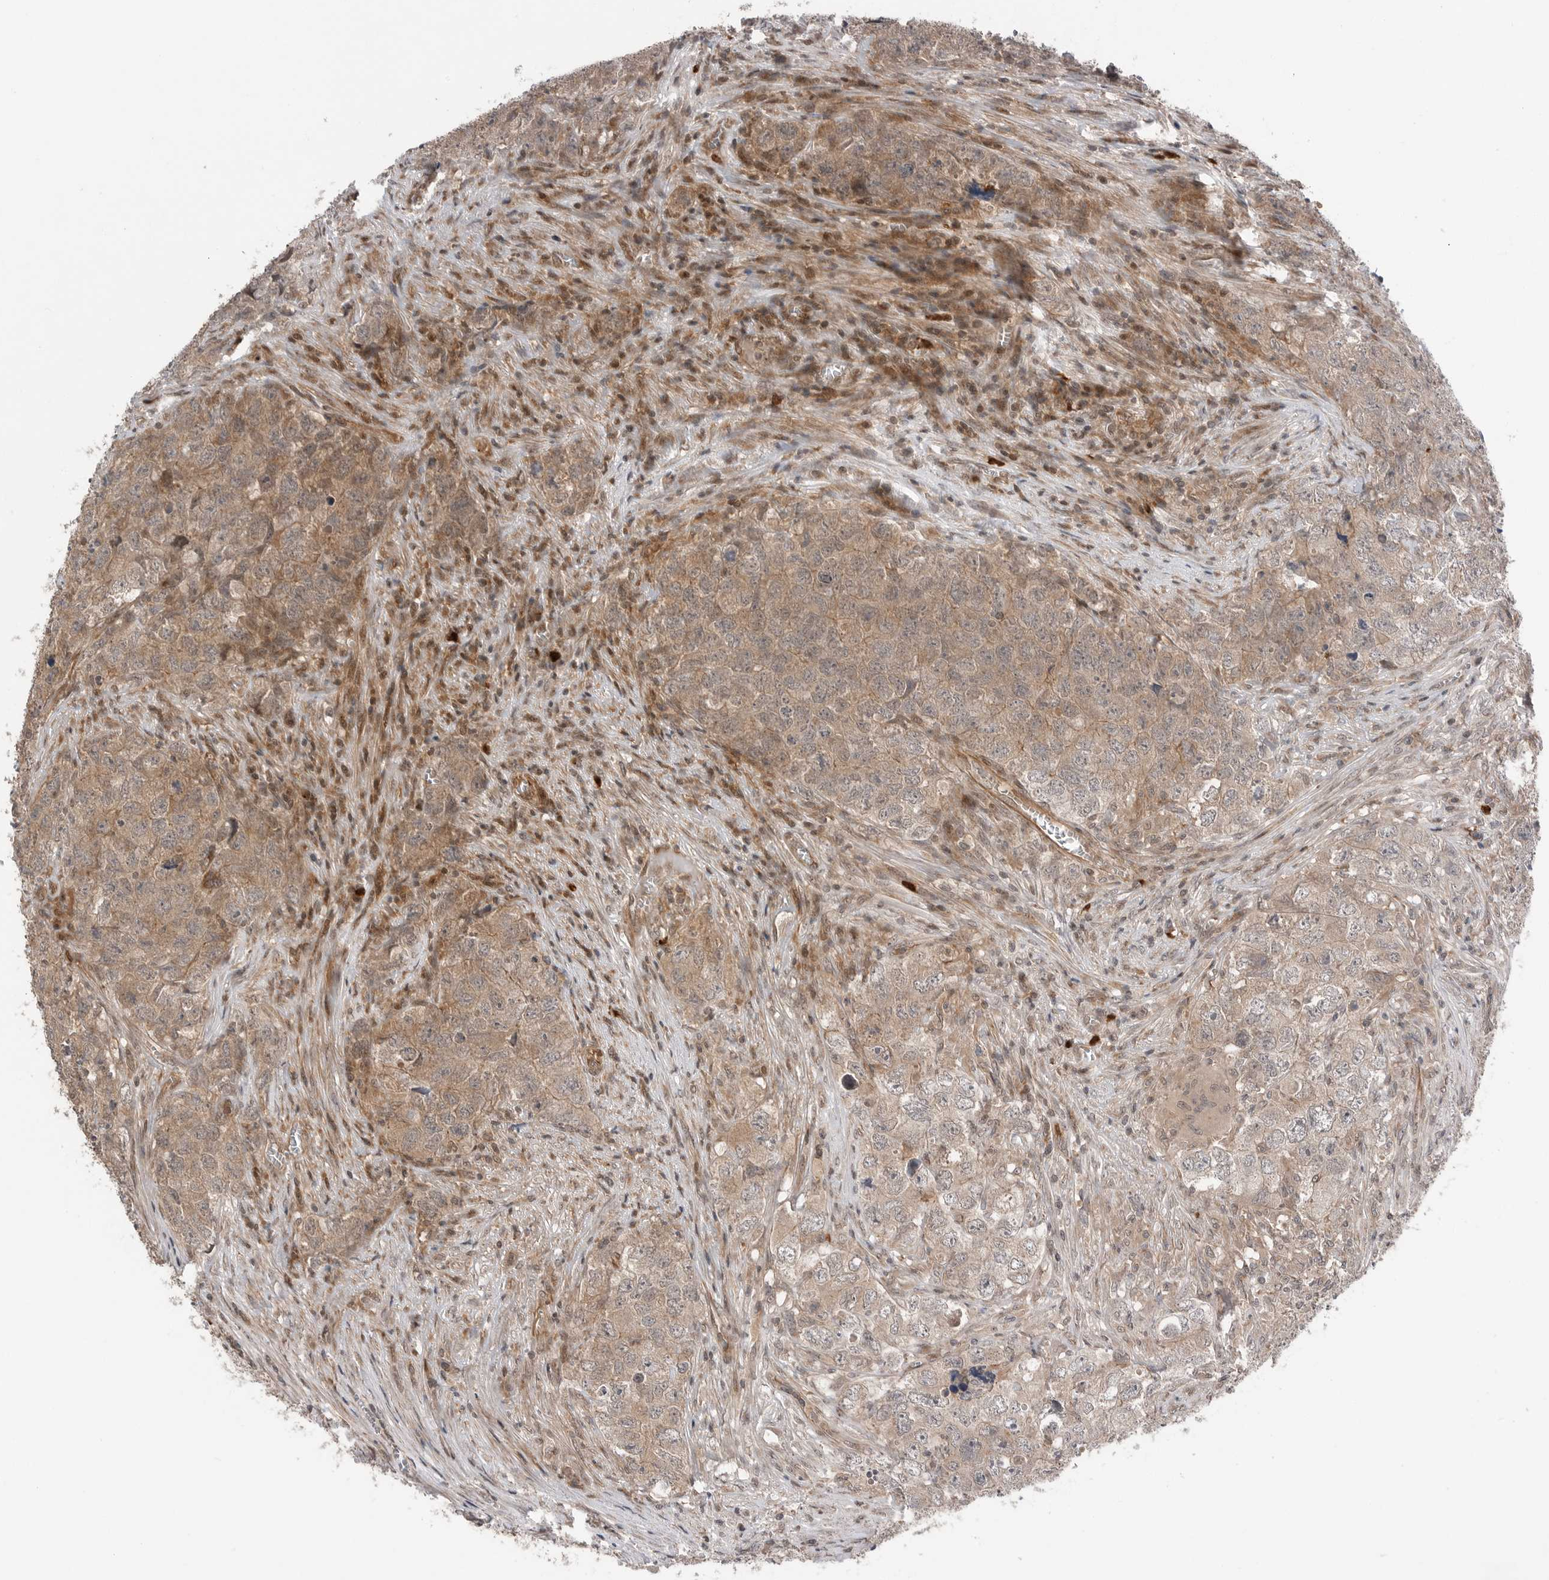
{"staining": {"intensity": "weak", "quantity": ">75%", "location": "cytoplasmic/membranous"}, "tissue": "testis cancer", "cell_type": "Tumor cells", "image_type": "cancer", "snomed": [{"axis": "morphology", "description": "Seminoma, NOS"}, {"axis": "morphology", "description": "Carcinoma, Embryonal, NOS"}, {"axis": "topography", "description": "Testis"}], "caption": "Immunohistochemistry (IHC) image of testis seminoma stained for a protein (brown), which shows low levels of weak cytoplasmic/membranous expression in approximately >75% of tumor cells.", "gene": "PEAK1", "patient": {"sex": "male", "age": 43}}